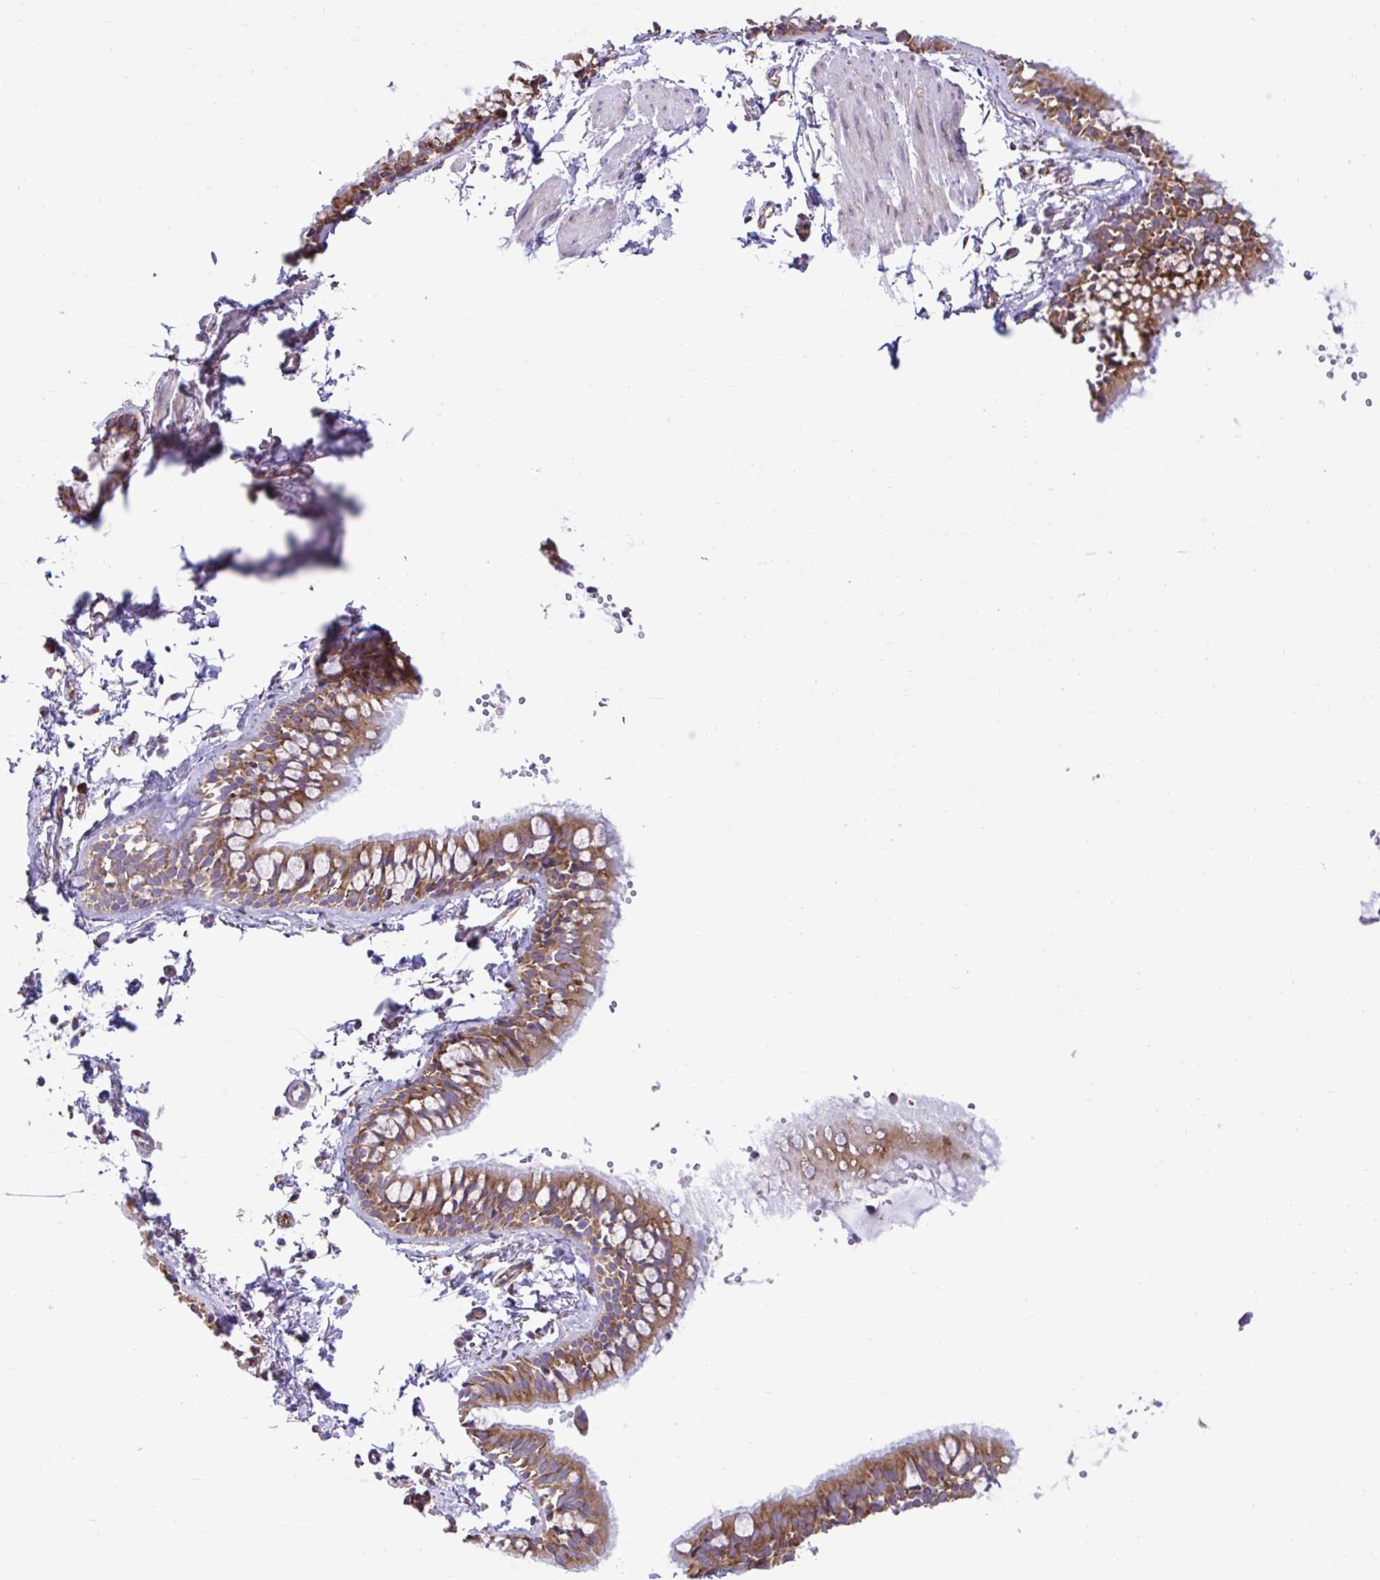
{"staining": {"intensity": "moderate", "quantity": ">75%", "location": "cytoplasmic/membranous"}, "tissue": "bronchus", "cell_type": "Respiratory epithelial cells", "image_type": "normal", "snomed": [{"axis": "morphology", "description": "Normal tissue, NOS"}, {"axis": "topography", "description": "Cartilage tissue"}, {"axis": "topography", "description": "Bronchus"}, {"axis": "topography", "description": "Peripheral nerve tissue"}], "caption": "This is a histology image of immunohistochemistry (IHC) staining of unremarkable bronchus, which shows moderate staining in the cytoplasmic/membranous of respiratory epithelial cells.", "gene": "RPL7", "patient": {"sex": "female", "age": 59}}